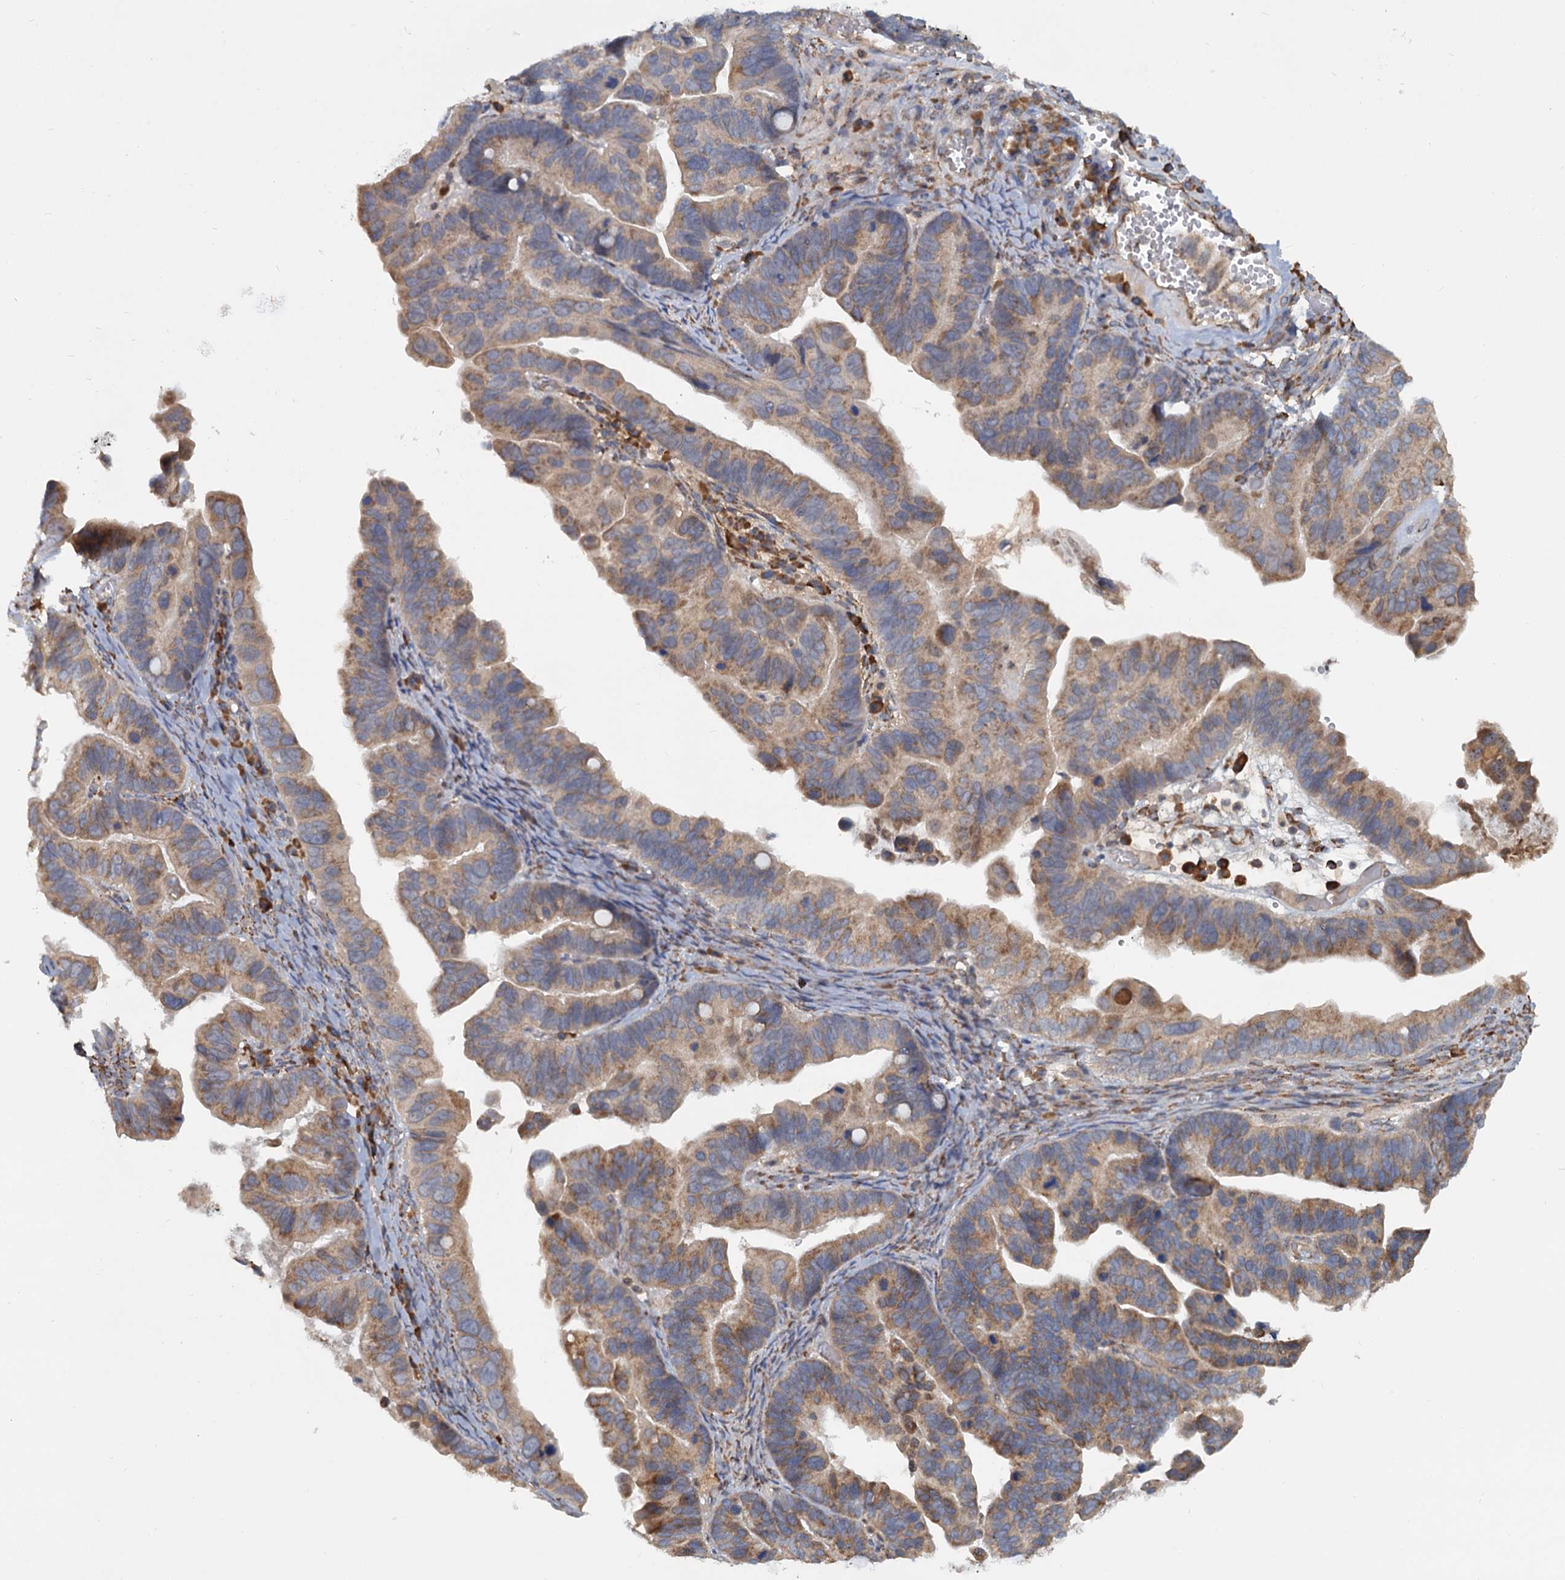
{"staining": {"intensity": "moderate", "quantity": ">75%", "location": "cytoplasmic/membranous"}, "tissue": "ovarian cancer", "cell_type": "Tumor cells", "image_type": "cancer", "snomed": [{"axis": "morphology", "description": "Cystadenocarcinoma, serous, NOS"}, {"axis": "topography", "description": "Ovary"}], "caption": "Human ovarian cancer stained for a protein (brown) exhibits moderate cytoplasmic/membranous positive expression in about >75% of tumor cells.", "gene": "LRRC51", "patient": {"sex": "female", "age": 56}}